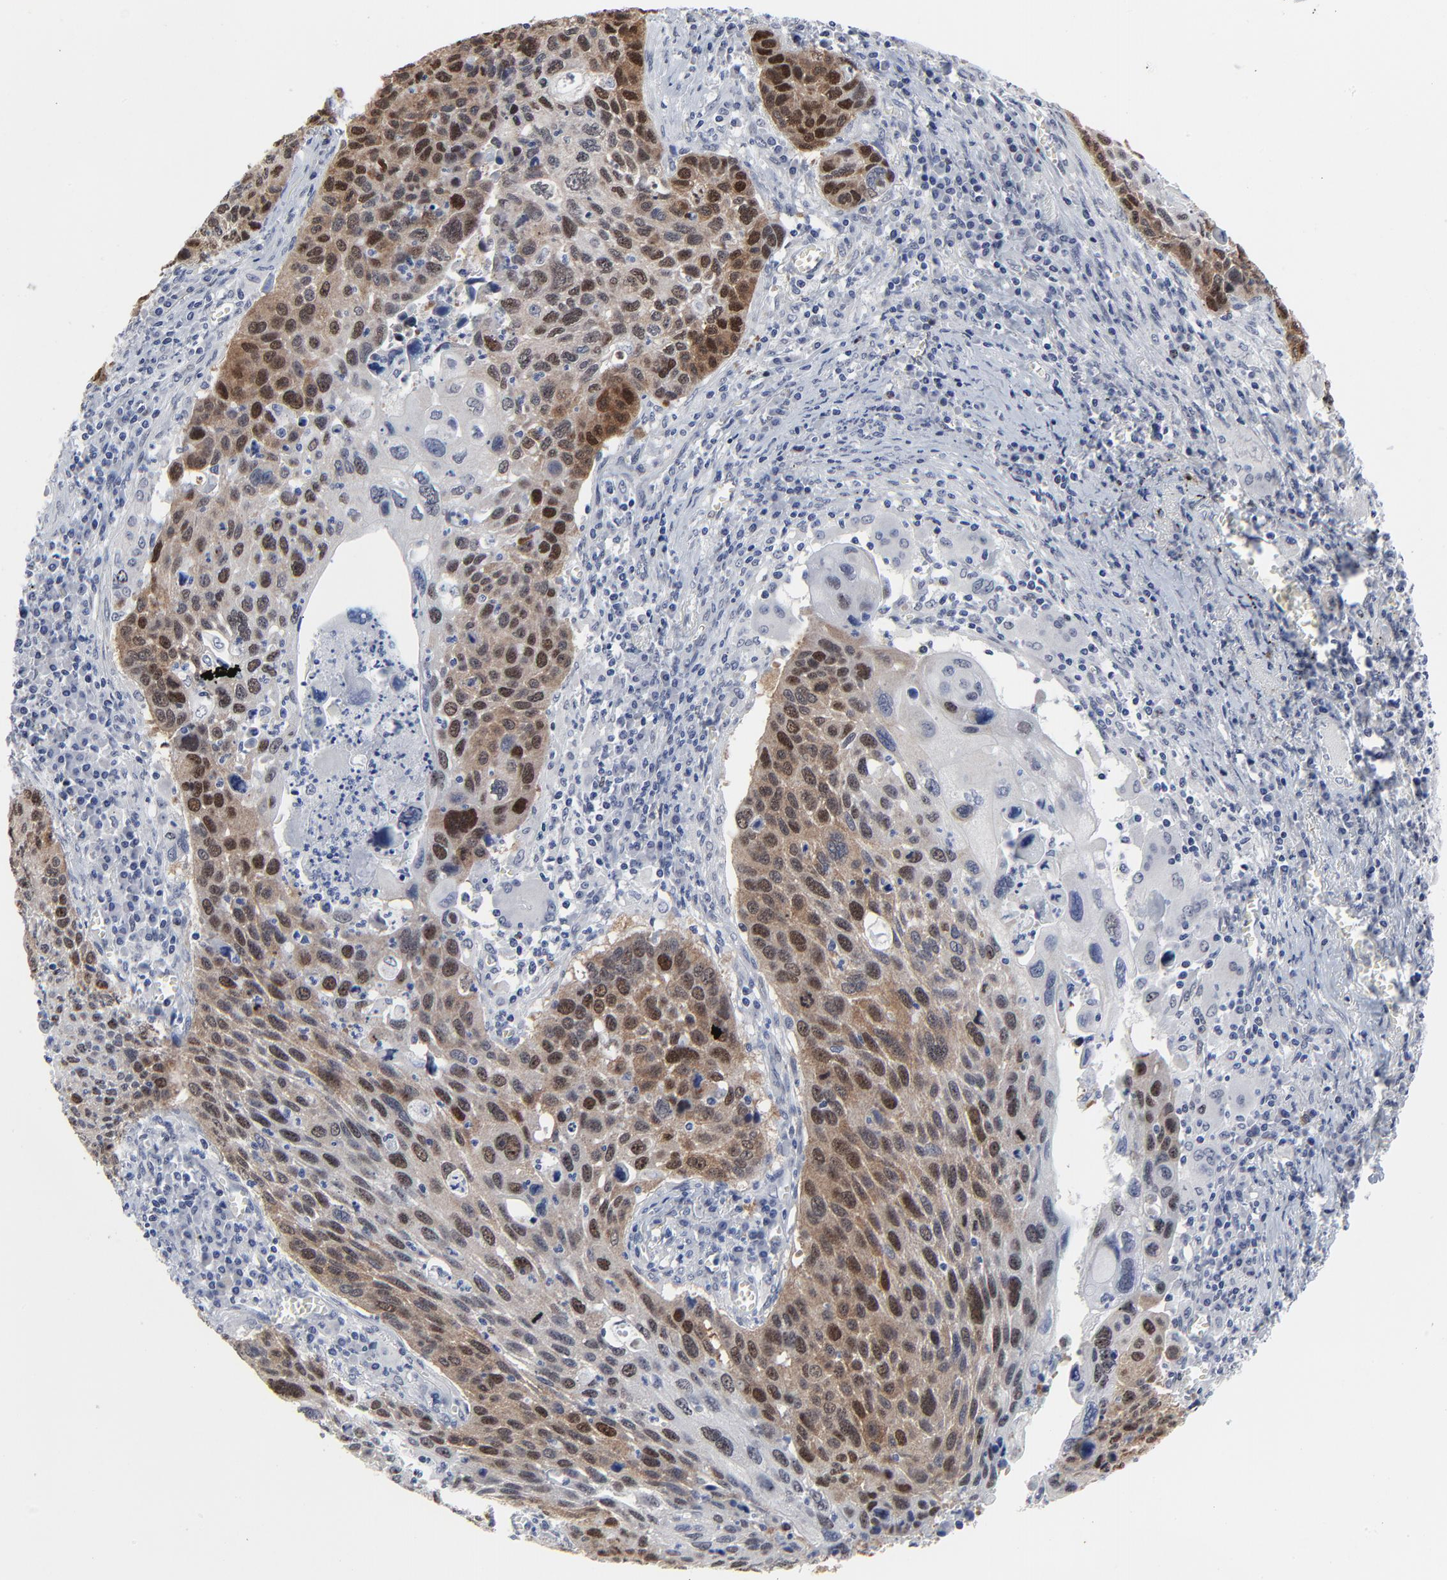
{"staining": {"intensity": "moderate", "quantity": "25%-75%", "location": "cytoplasmic/membranous,nuclear"}, "tissue": "lung cancer", "cell_type": "Tumor cells", "image_type": "cancer", "snomed": [{"axis": "morphology", "description": "Squamous cell carcinoma, NOS"}, {"axis": "topography", "description": "Lung"}], "caption": "The image demonstrates immunohistochemical staining of squamous cell carcinoma (lung). There is moderate cytoplasmic/membranous and nuclear staining is seen in about 25%-75% of tumor cells.", "gene": "ZNF589", "patient": {"sex": "male", "age": 68}}